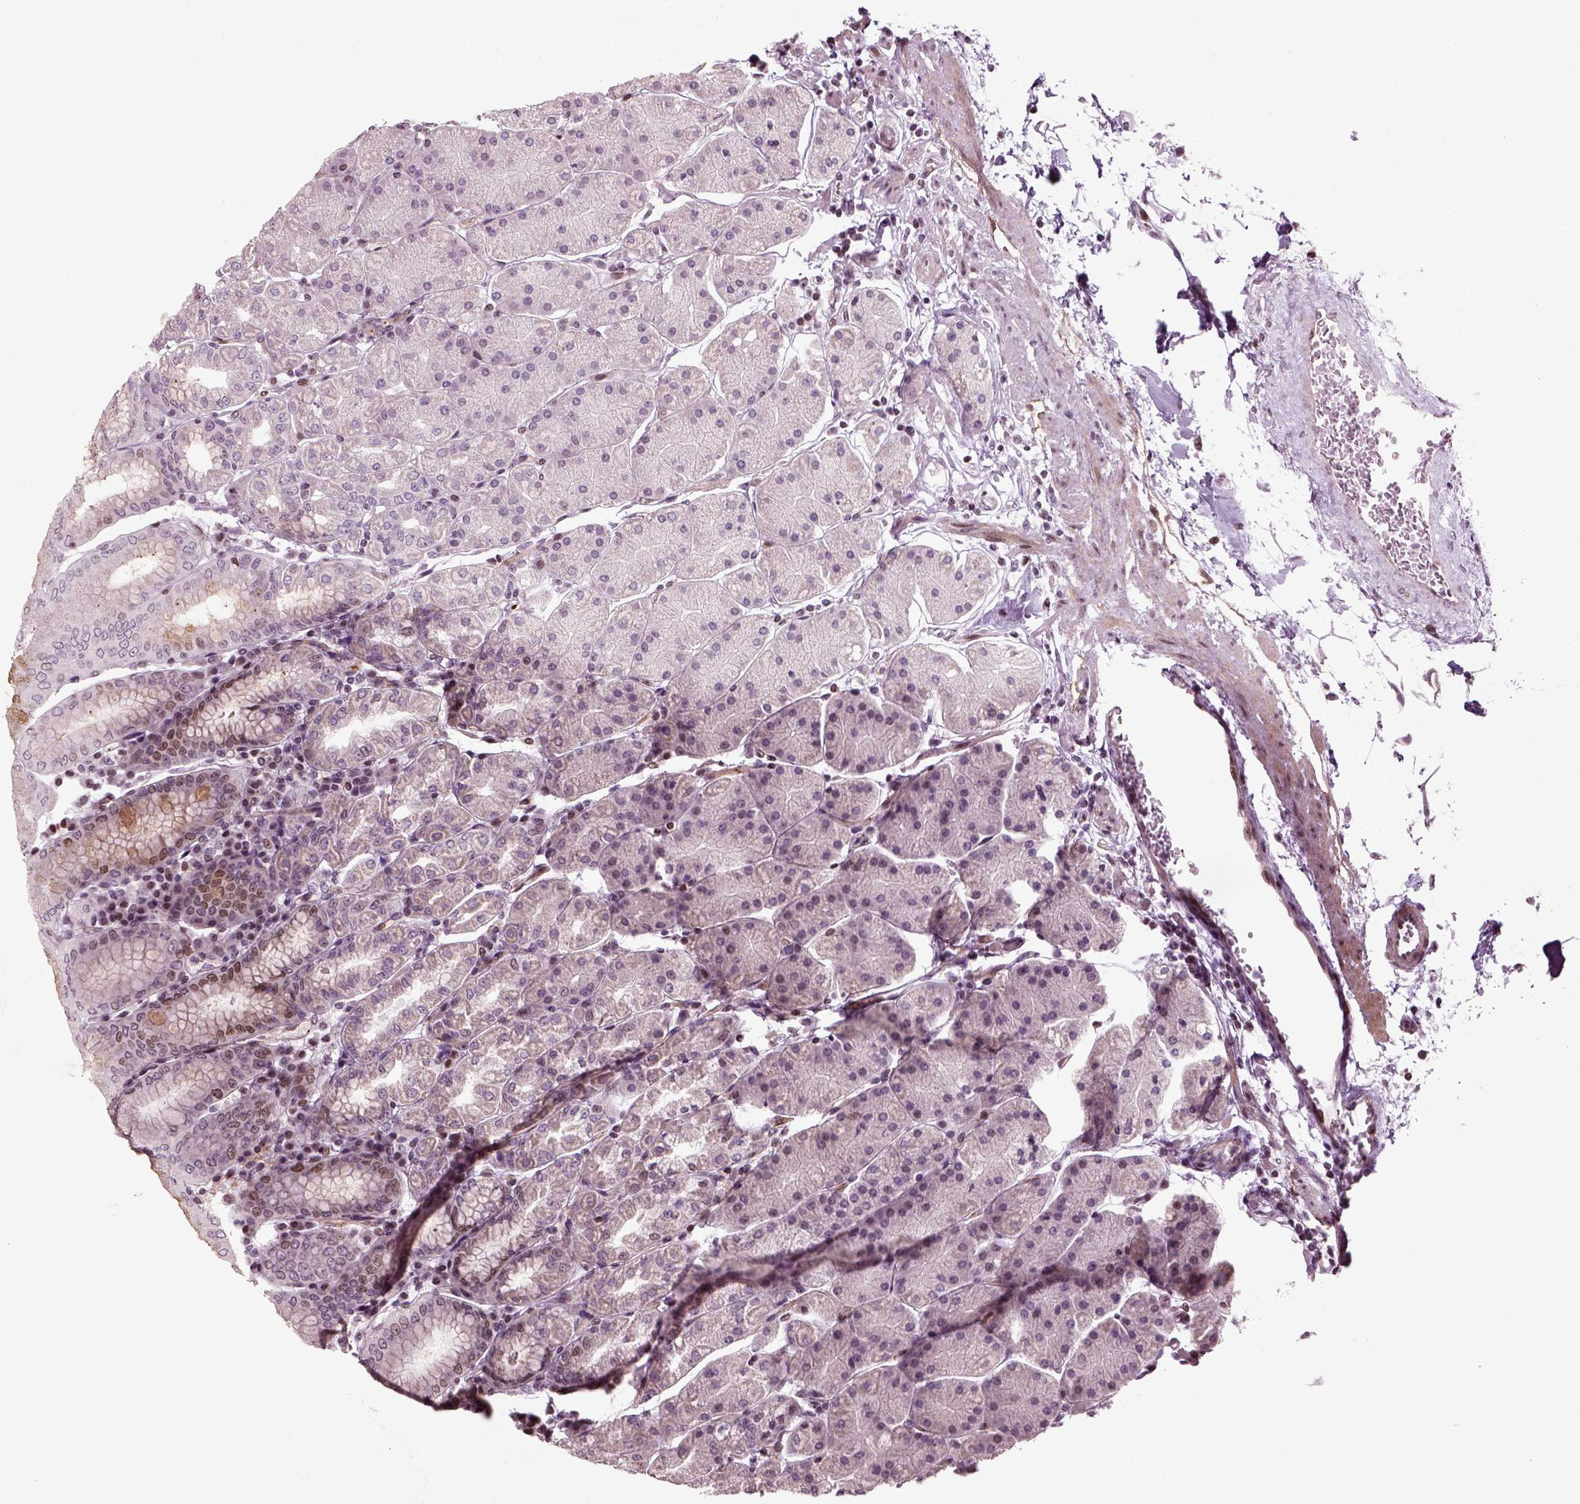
{"staining": {"intensity": "moderate", "quantity": "<25%", "location": "nuclear"}, "tissue": "stomach", "cell_type": "Glandular cells", "image_type": "normal", "snomed": [{"axis": "morphology", "description": "Normal tissue, NOS"}, {"axis": "topography", "description": "Stomach"}], "caption": "Protein analysis of normal stomach shows moderate nuclear staining in about <25% of glandular cells.", "gene": "HEYL", "patient": {"sex": "male", "age": 54}}